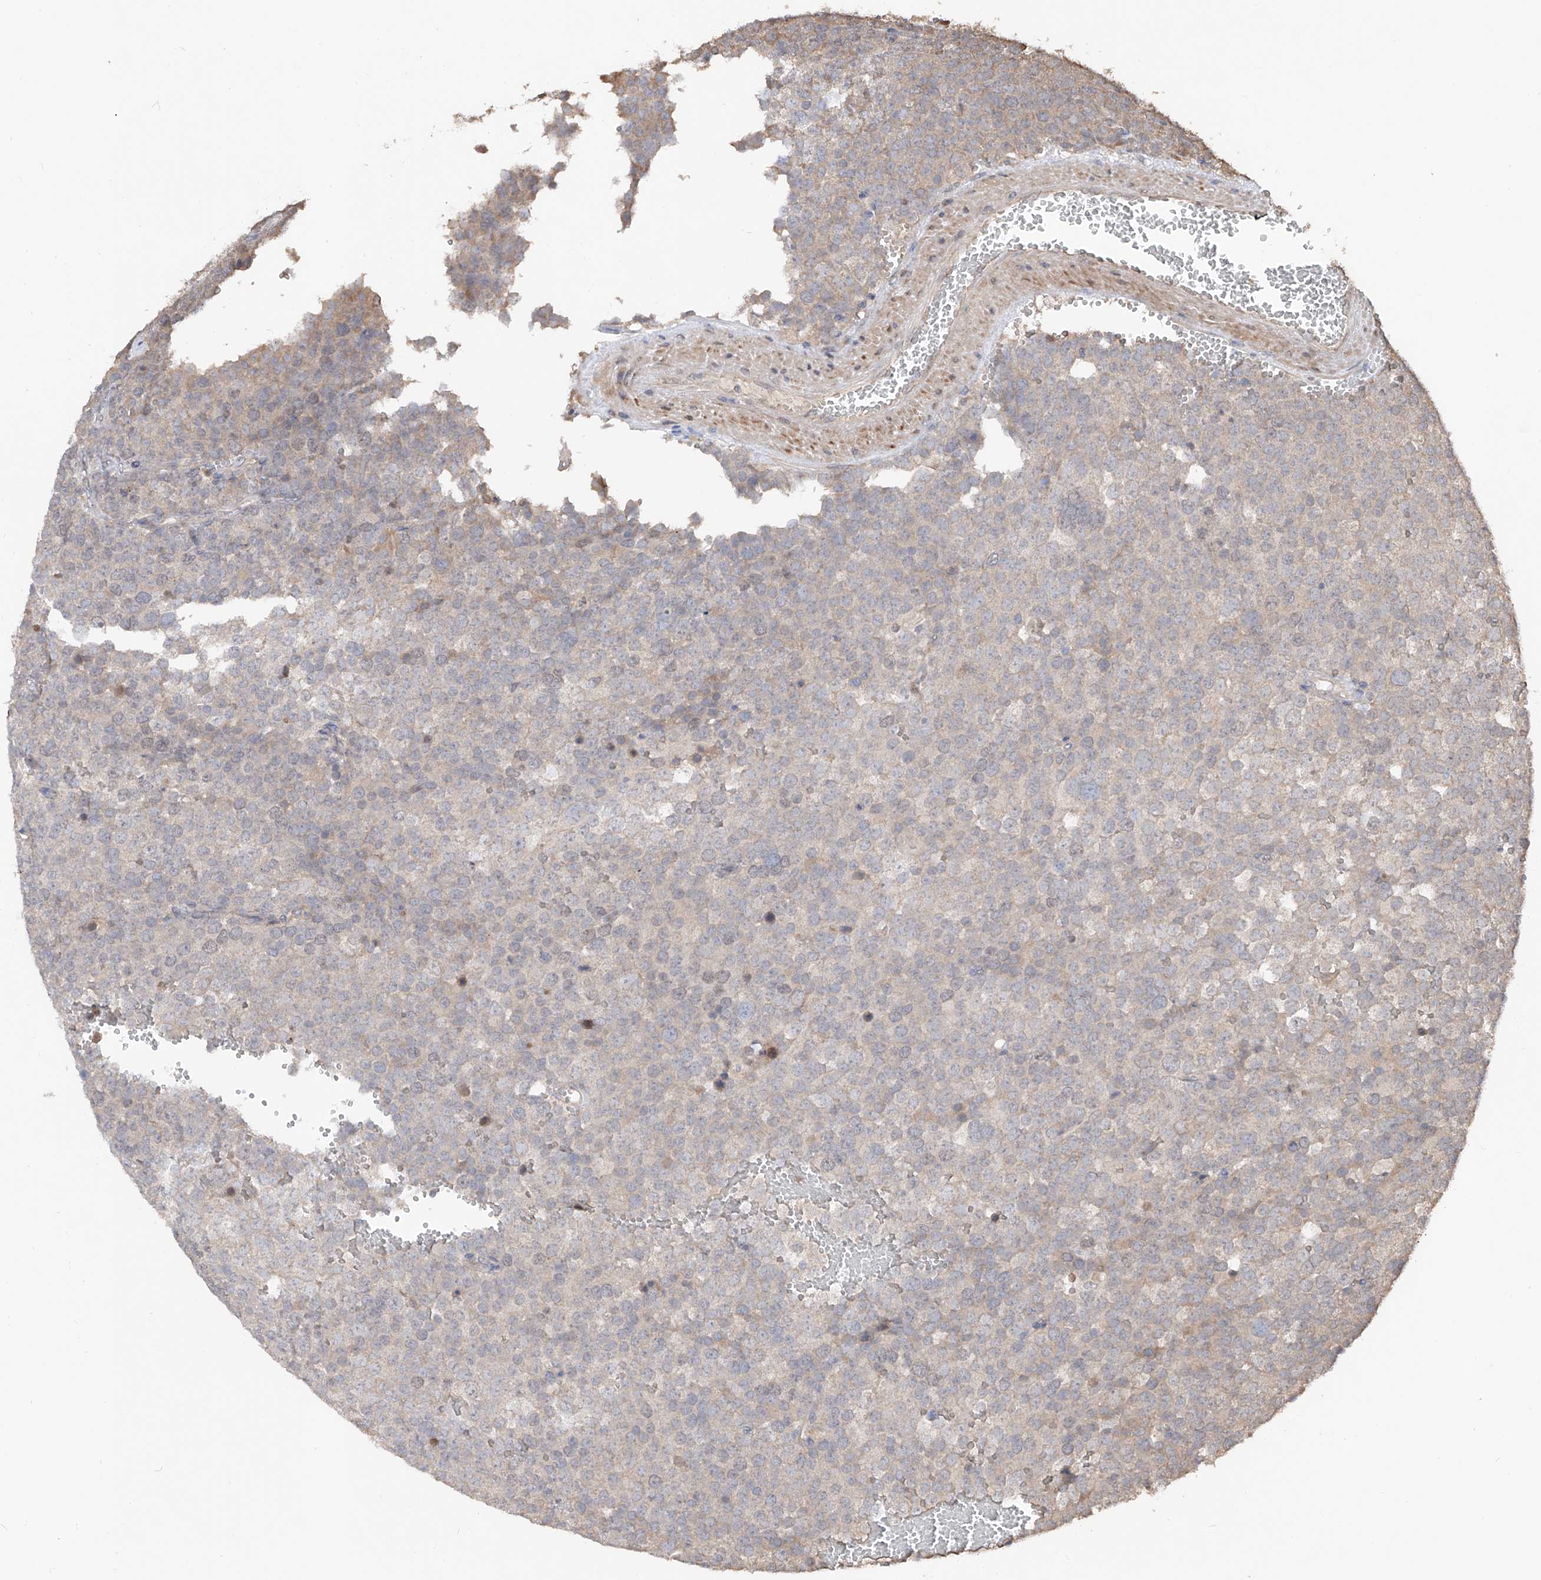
{"staining": {"intensity": "weak", "quantity": "<25%", "location": "cytoplasmic/membranous"}, "tissue": "testis cancer", "cell_type": "Tumor cells", "image_type": "cancer", "snomed": [{"axis": "morphology", "description": "Seminoma, NOS"}, {"axis": "topography", "description": "Testis"}], "caption": "Testis seminoma stained for a protein using immunohistochemistry (IHC) reveals no staining tumor cells.", "gene": "FAM135A", "patient": {"sex": "male", "age": 71}}